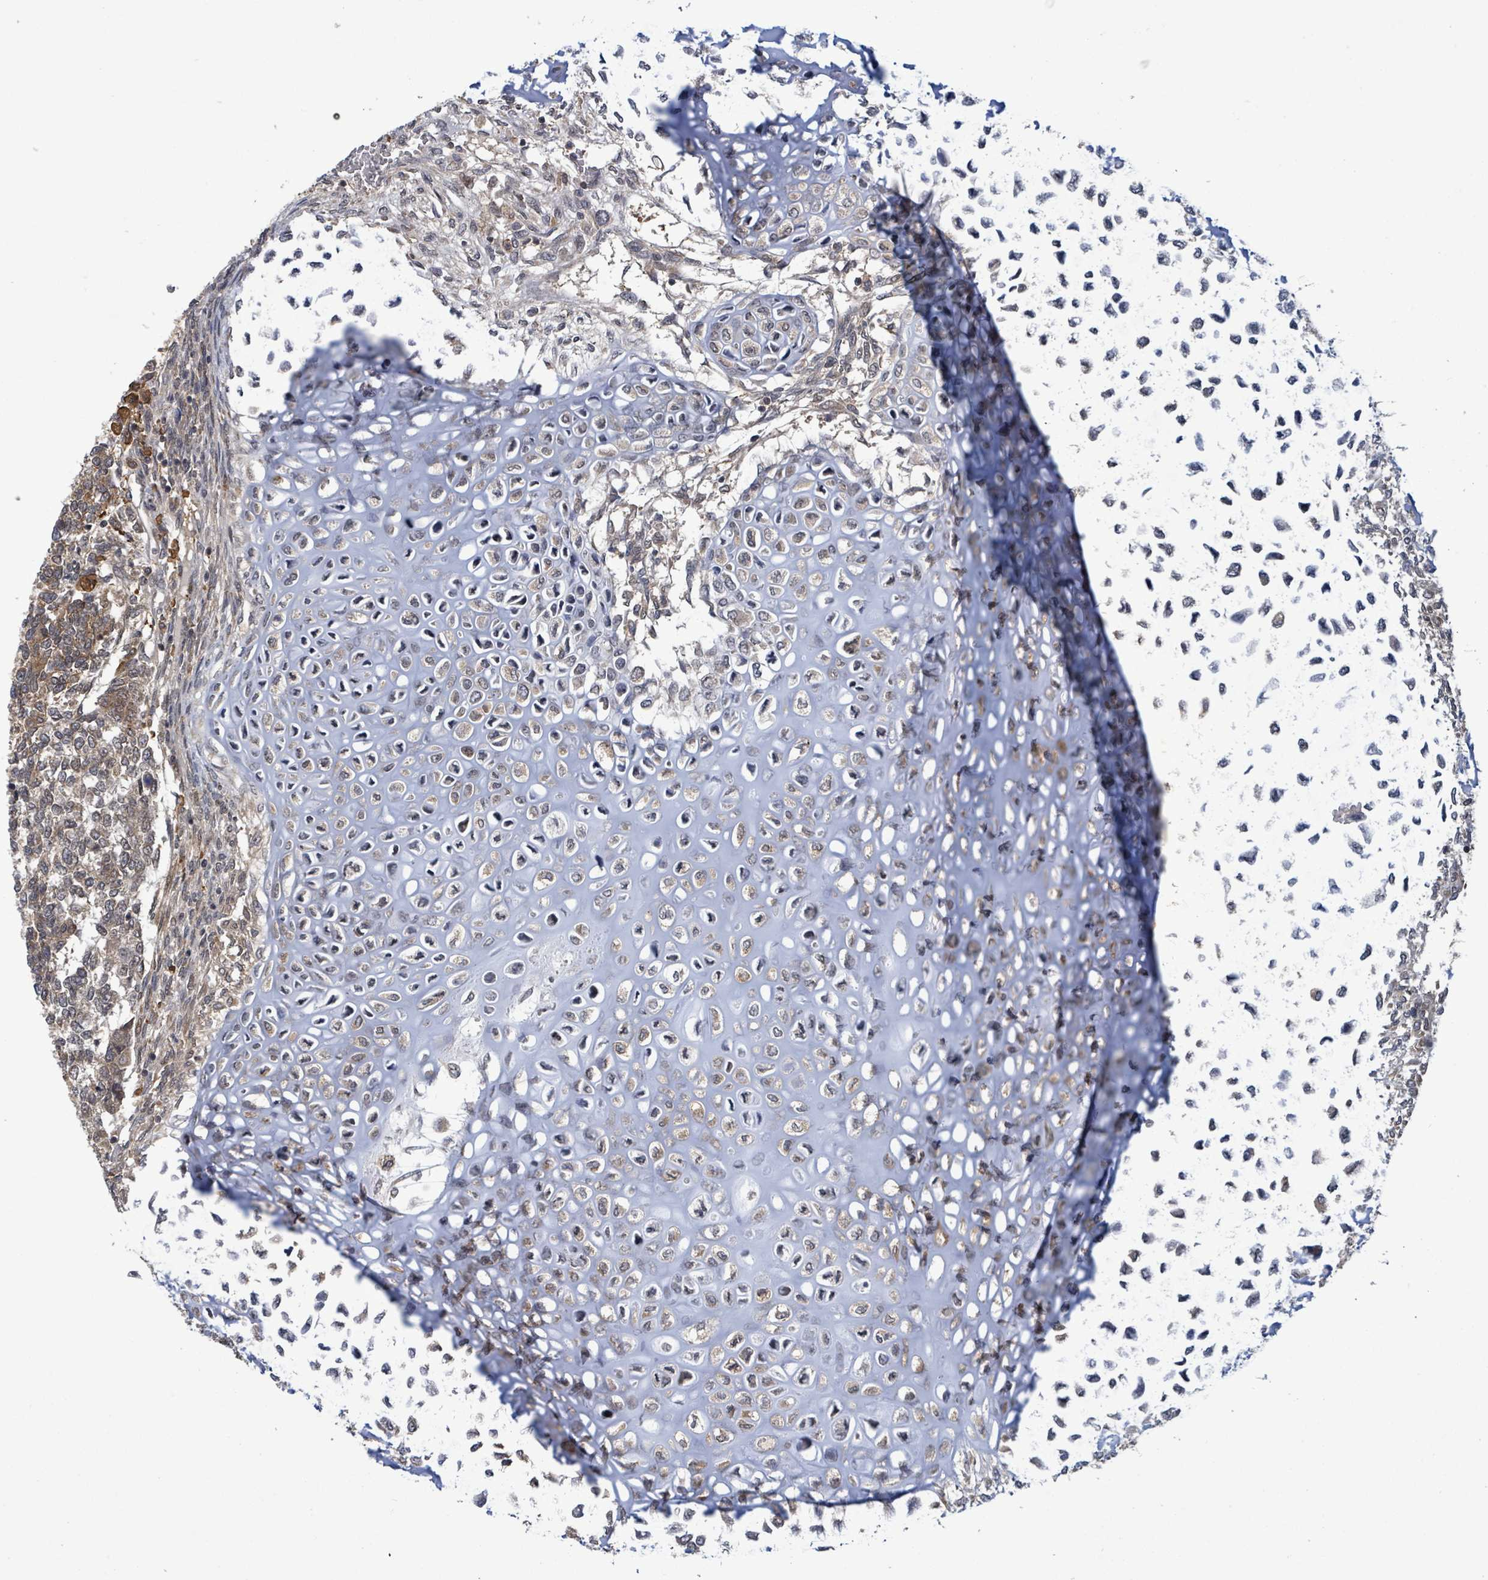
{"staining": {"intensity": "moderate", "quantity": ">75%", "location": "cytoplasmic/membranous"}, "tissue": "testis cancer", "cell_type": "Tumor cells", "image_type": "cancer", "snomed": [{"axis": "morphology", "description": "Carcinoma, Embryonal, NOS"}, {"axis": "topography", "description": "Testis"}], "caption": "Testis cancer (embryonal carcinoma) stained with immunohistochemistry demonstrates moderate cytoplasmic/membranous staining in about >75% of tumor cells. Using DAB (3,3'-diaminobenzidine) (brown) and hematoxylin (blue) stains, captured at high magnification using brightfield microscopy.", "gene": "FBXO6", "patient": {"sex": "male", "age": 23}}